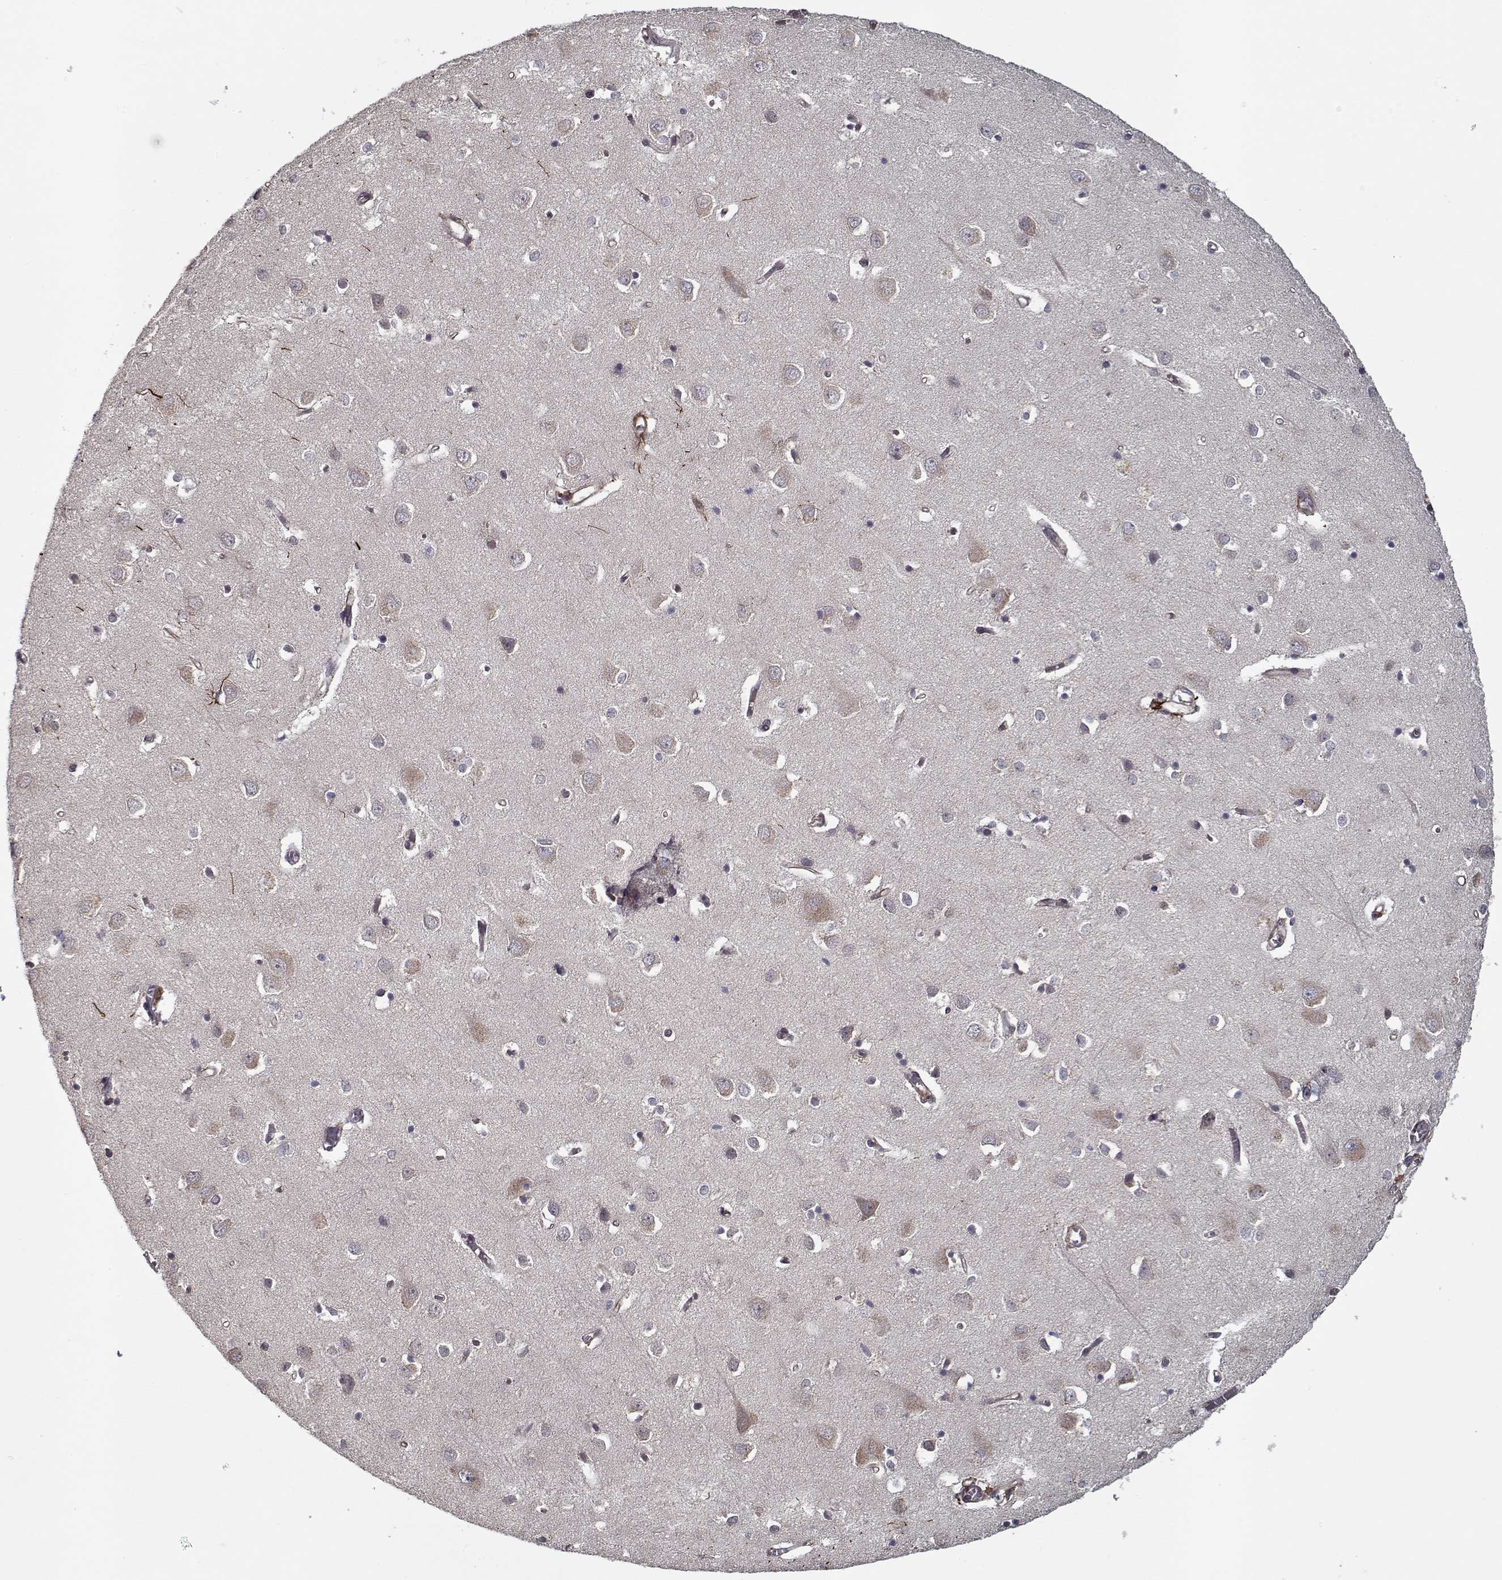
{"staining": {"intensity": "negative", "quantity": "none", "location": "none"}, "tissue": "cerebral cortex", "cell_type": "Endothelial cells", "image_type": "normal", "snomed": [{"axis": "morphology", "description": "Normal tissue, NOS"}, {"axis": "topography", "description": "Cerebral cortex"}], "caption": "Immunohistochemical staining of normal cerebral cortex reveals no significant expression in endothelial cells. (Immunohistochemistry (ihc), brightfield microscopy, high magnification).", "gene": "NLK", "patient": {"sex": "male", "age": 70}}